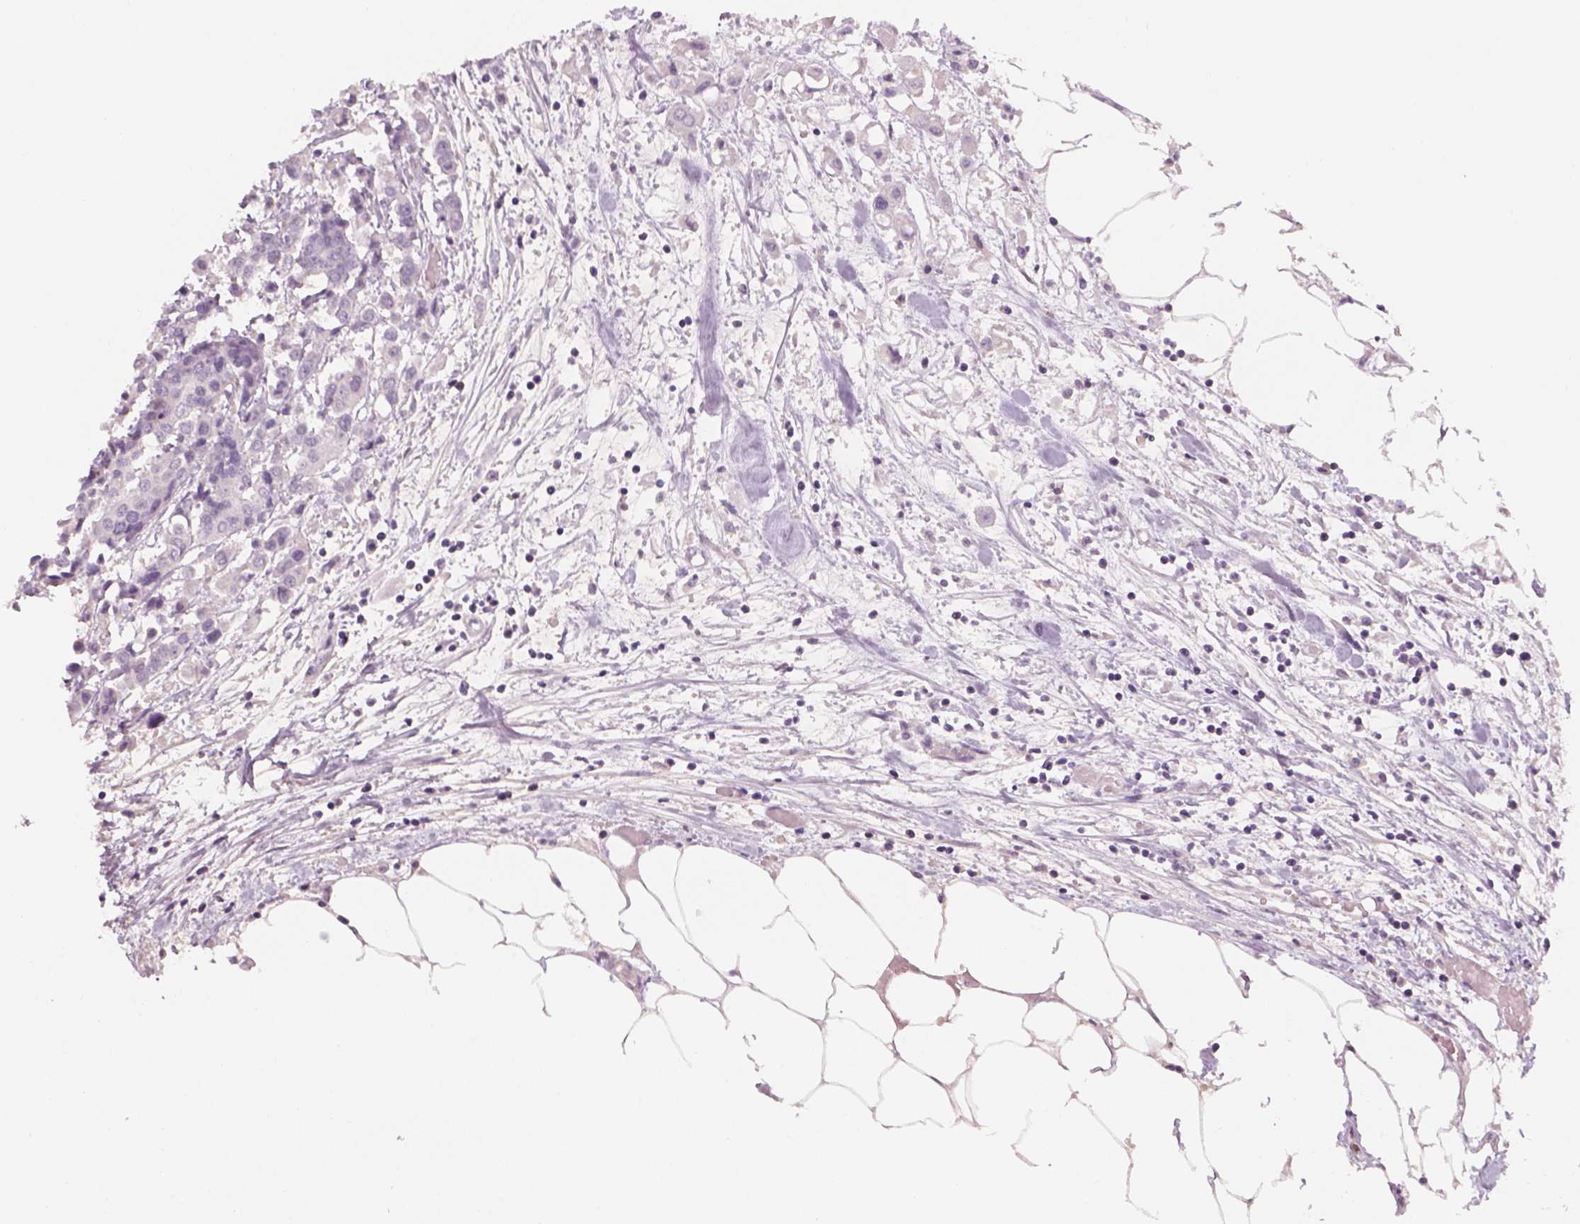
{"staining": {"intensity": "negative", "quantity": "none", "location": "none"}, "tissue": "carcinoid", "cell_type": "Tumor cells", "image_type": "cancer", "snomed": [{"axis": "morphology", "description": "Carcinoid, malignant, NOS"}, {"axis": "topography", "description": "Colon"}], "caption": "A histopathology image of human malignant carcinoid is negative for staining in tumor cells.", "gene": "GFI1B", "patient": {"sex": "male", "age": 81}}